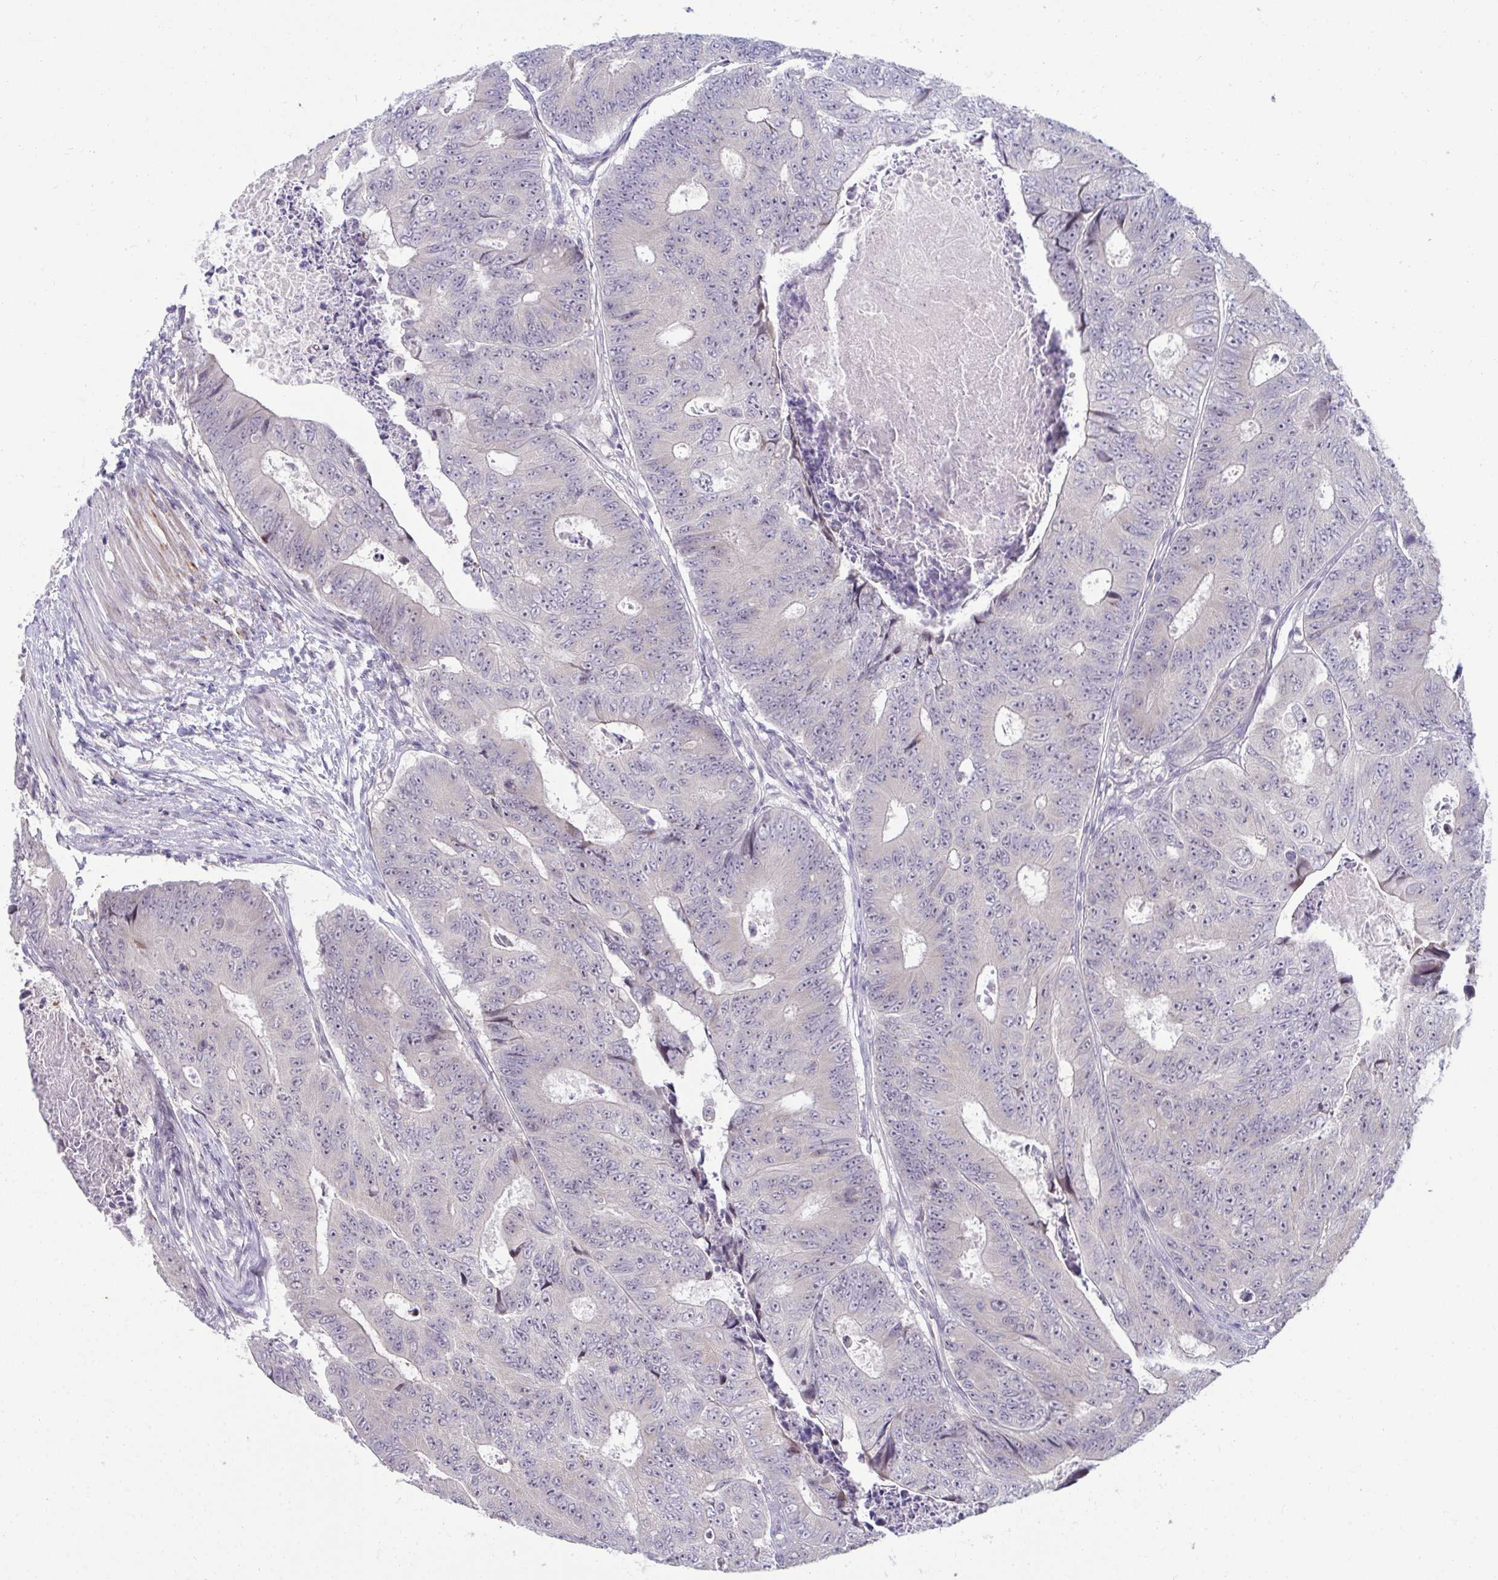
{"staining": {"intensity": "negative", "quantity": "none", "location": "none"}, "tissue": "colorectal cancer", "cell_type": "Tumor cells", "image_type": "cancer", "snomed": [{"axis": "morphology", "description": "Adenocarcinoma, NOS"}, {"axis": "topography", "description": "Colon"}], "caption": "Tumor cells show no significant staining in adenocarcinoma (colorectal). (DAB immunohistochemistry (IHC) with hematoxylin counter stain).", "gene": "RNASEH1", "patient": {"sex": "female", "age": 48}}